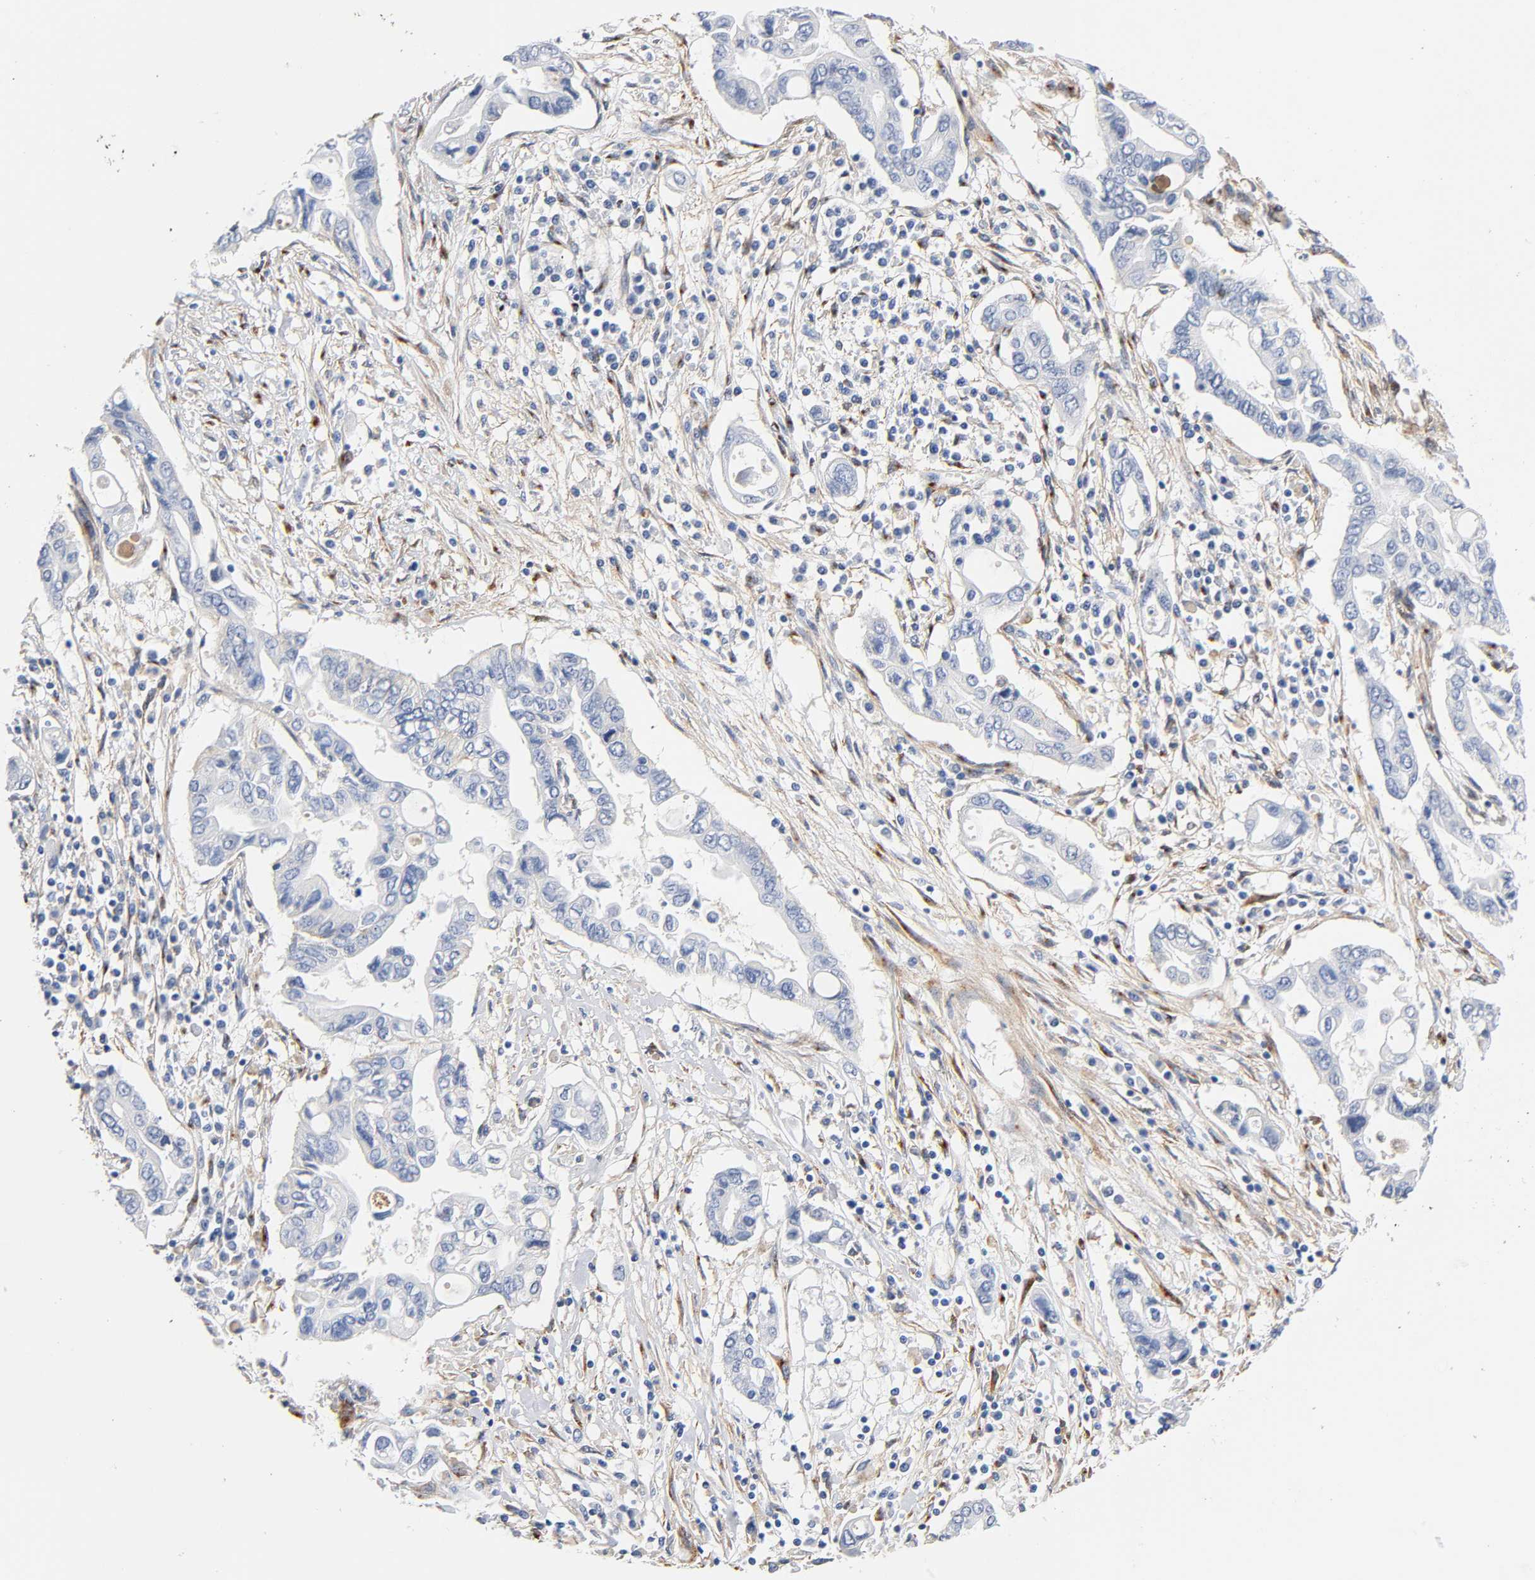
{"staining": {"intensity": "negative", "quantity": "none", "location": "none"}, "tissue": "pancreatic cancer", "cell_type": "Tumor cells", "image_type": "cancer", "snomed": [{"axis": "morphology", "description": "Adenocarcinoma, NOS"}, {"axis": "topography", "description": "Pancreas"}], "caption": "Protein analysis of pancreatic cancer shows no significant positivity in tumor cells.", "gene": "LRP1", "patient": {"sex": "female", "age": 57}}